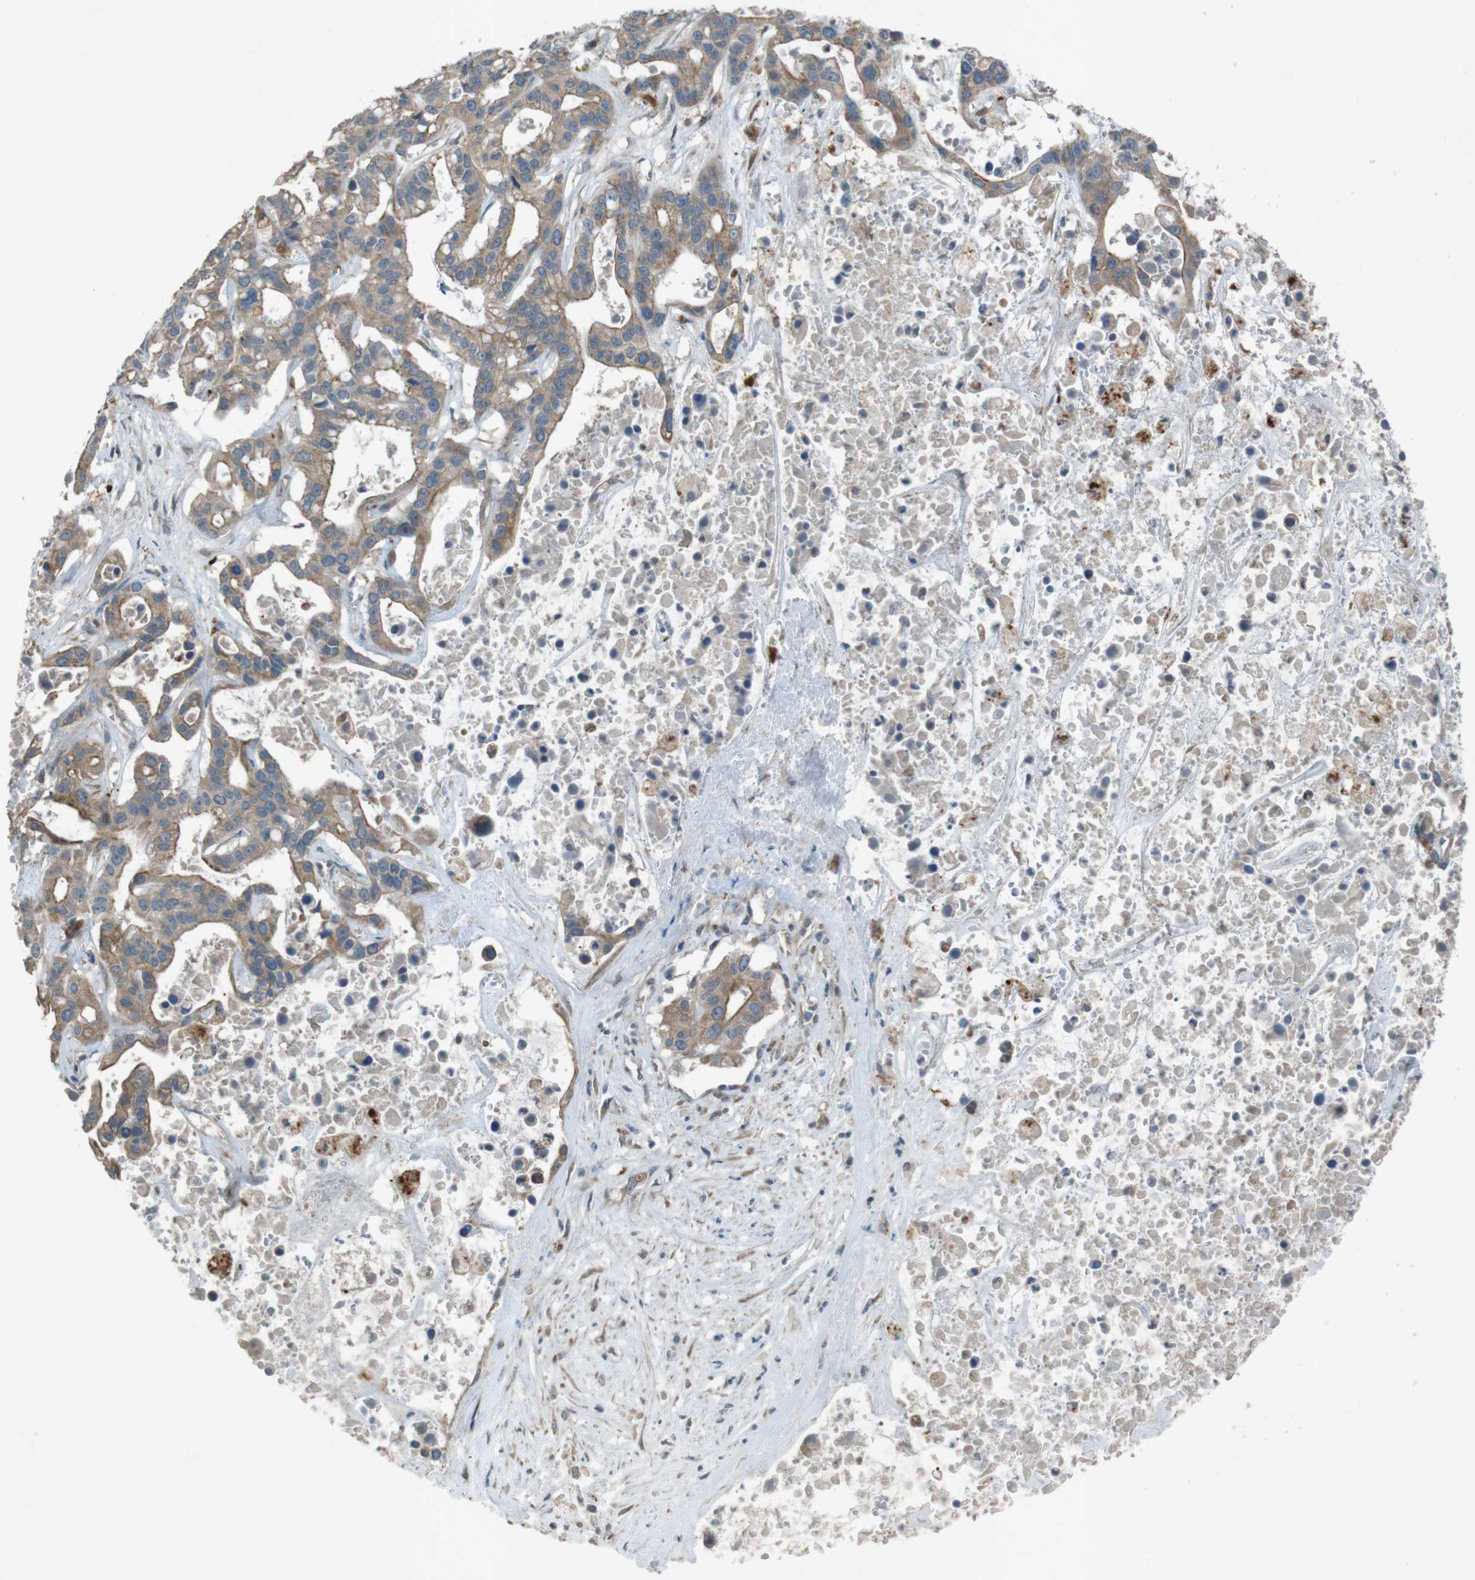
{"staining": {"intensity": "moderate", "quantity": ">75%", "location": "cytoplasmic/membranous"}, "tissue": "liver cancer", "cell_type": "Tumor cells", "image_type": "cancer", "snomed": [{"axis": "morphology", "description": "Cholangiocarcinoma"}, {"axis": "topography", "description": "Liver"}], "caption": "Human cholangiocarcinoma (liver) stained for a protein (brown) shows moderate cytoplasmic/membranous positive staining in about >75% of tumor cells.", "gene": "TMEM41B", "patient": {"sex": "female", "age": 65}}